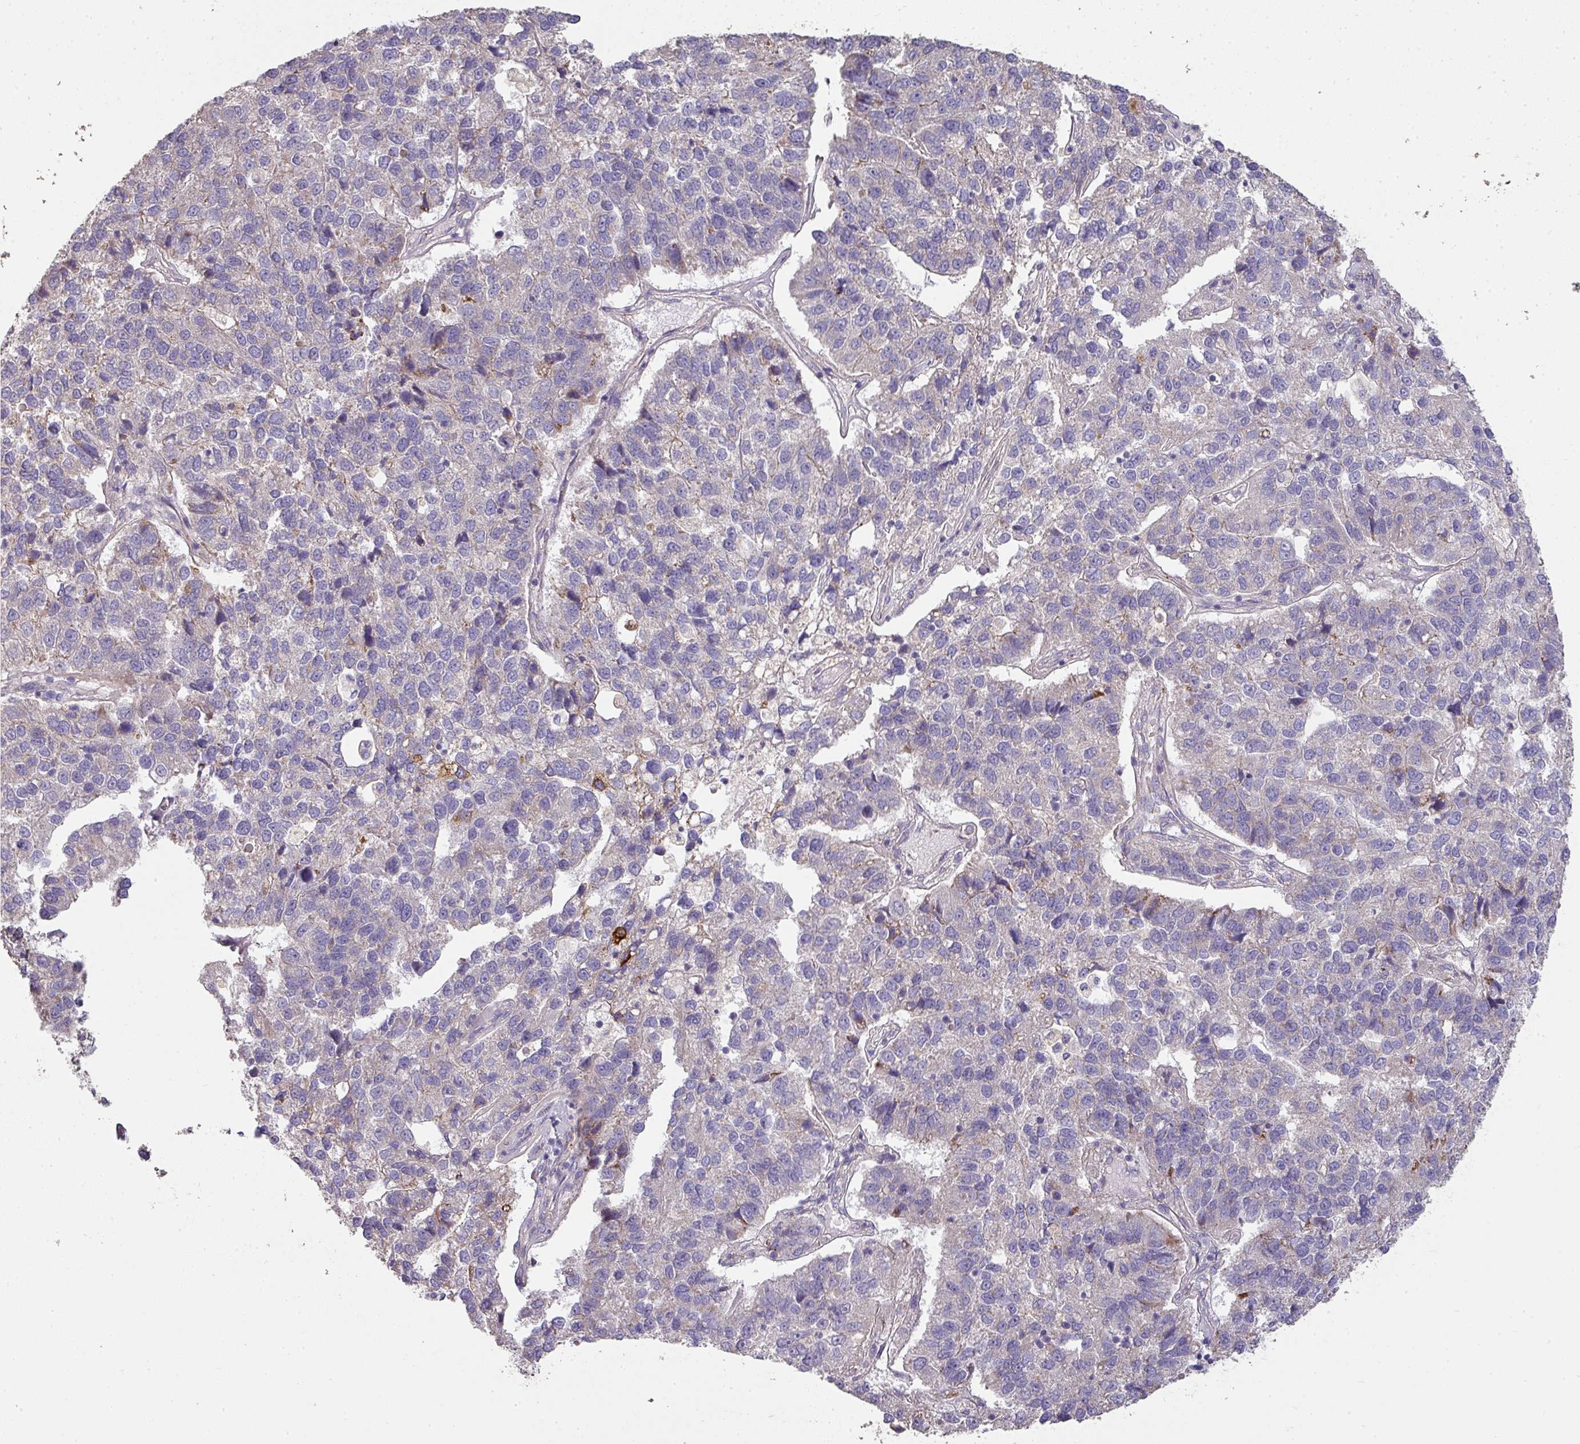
{"staining": {"intensity": "negative", "quantity": "none", "location": "none"}, "tissue": "pancreatic cancer", "cell_type": "Tumor cells", "image_type": "cancer", "snomed": [{"axis": "morphology", "description": "Adenocarcinoma, NOS"}, {"axis": "topography", "description": "Pancreas"}], "caption": "High power microscopy photomicrograph of an IHC micrograph of pancreatic cancer (adenocarcinoma), revealing no significant staining in tumor cells.", "gene": "PCDH1", "patient": {"sex": "female", "age": 61}}